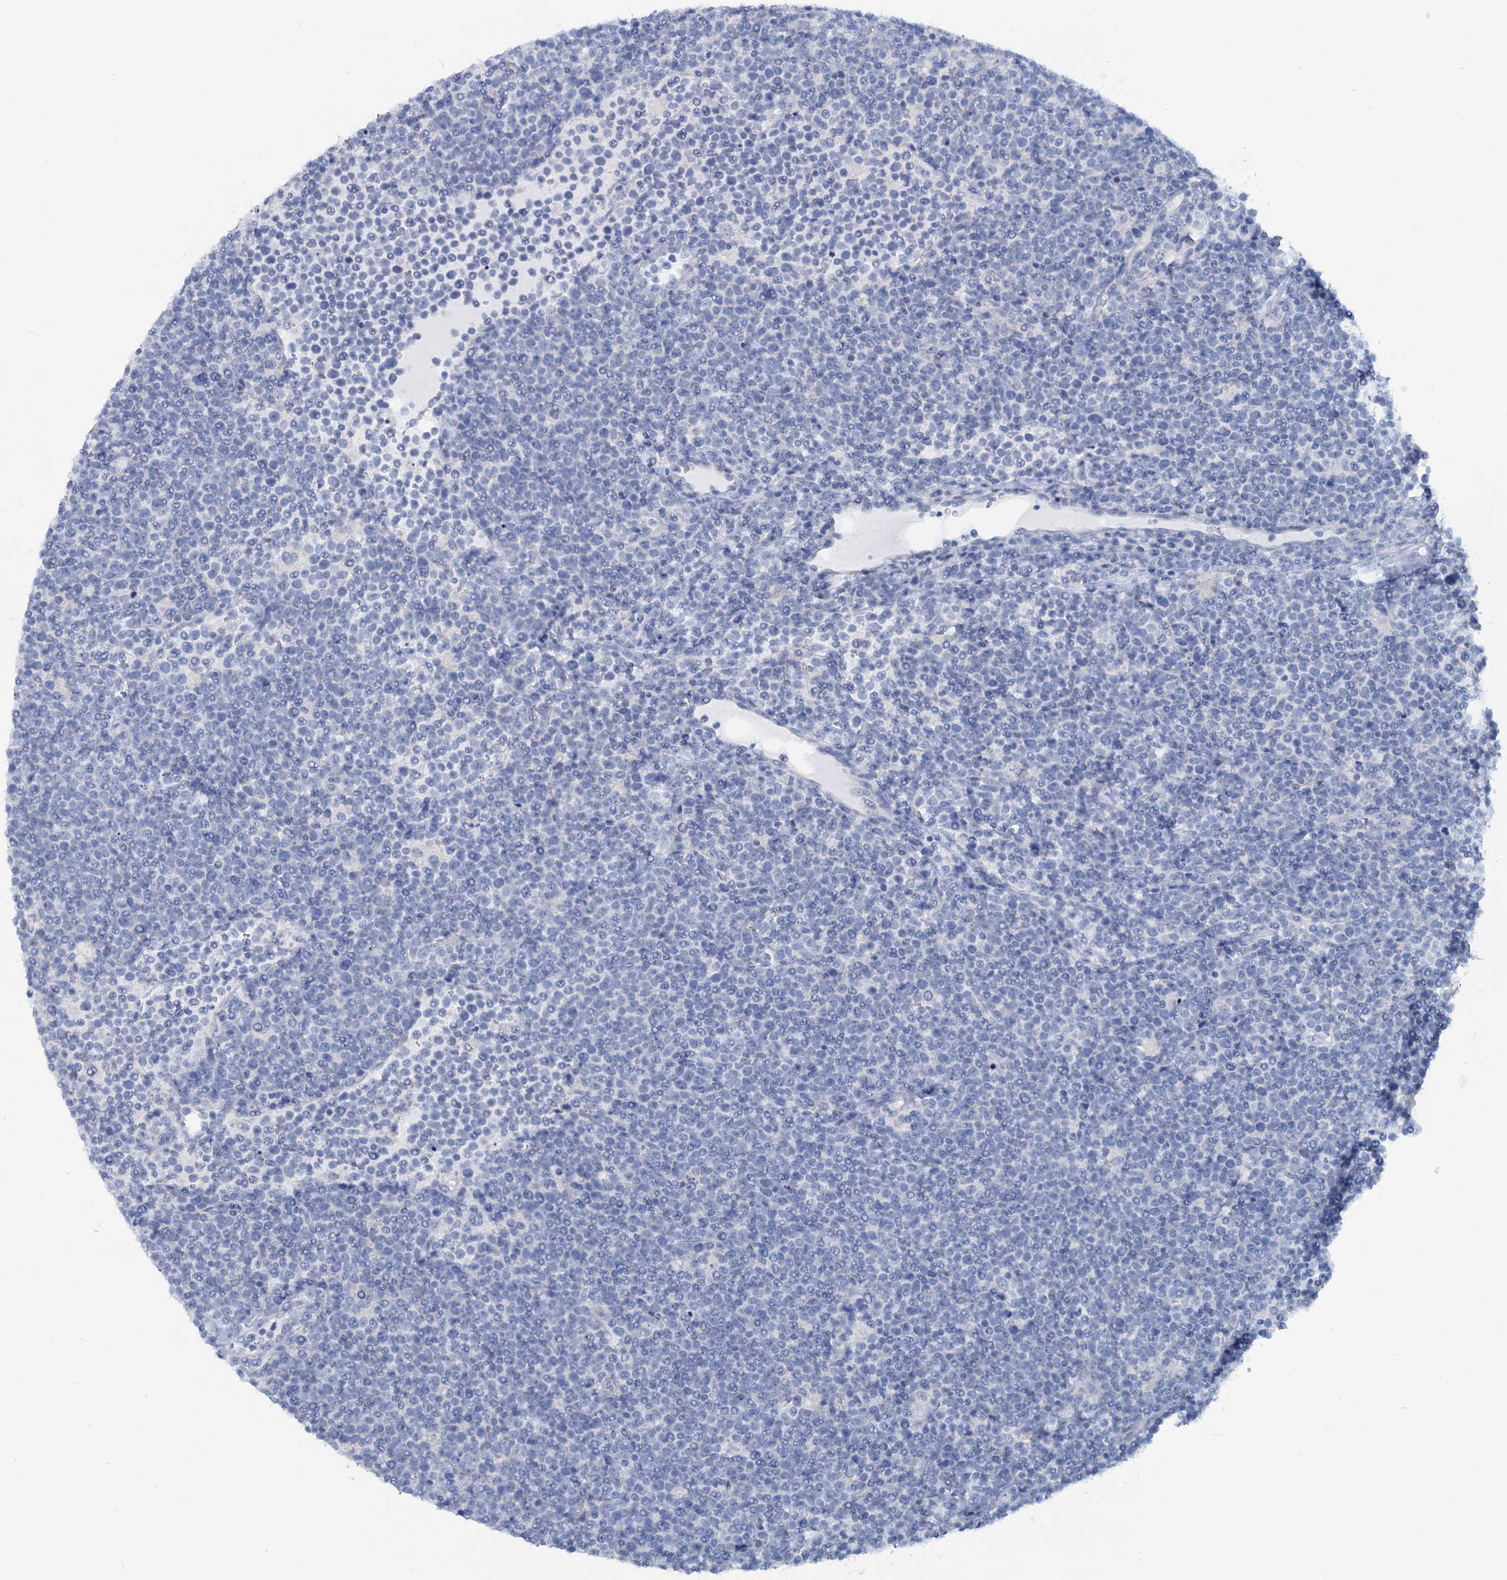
{"staining": {"intensity": "negative", "quantity": "none", "location": "none"}, "tissue": "lymphoma", "cell_type": "Tumor cells", "image_type": "cancer", "snomed": [{"axis": "morphology", "description": "Malignant lymphoma, non-Hodgkin's type, High grade"}, {"axis": "topography", "description": "Lymph node"}], "caption": "This image is of malignant lymphoma, non-Hodgkin's type (high-grade) stained with immunohistochemistry to label a protein in brown with the nuclei are counter-stained blue. There is no expression in tumor cells. (DAB immunohistochemistry (IHC) visualized using brightfield microscopy, high magnification).", "gene": "SLC1A3", "patient": {"sex": "male", "age": 61}}